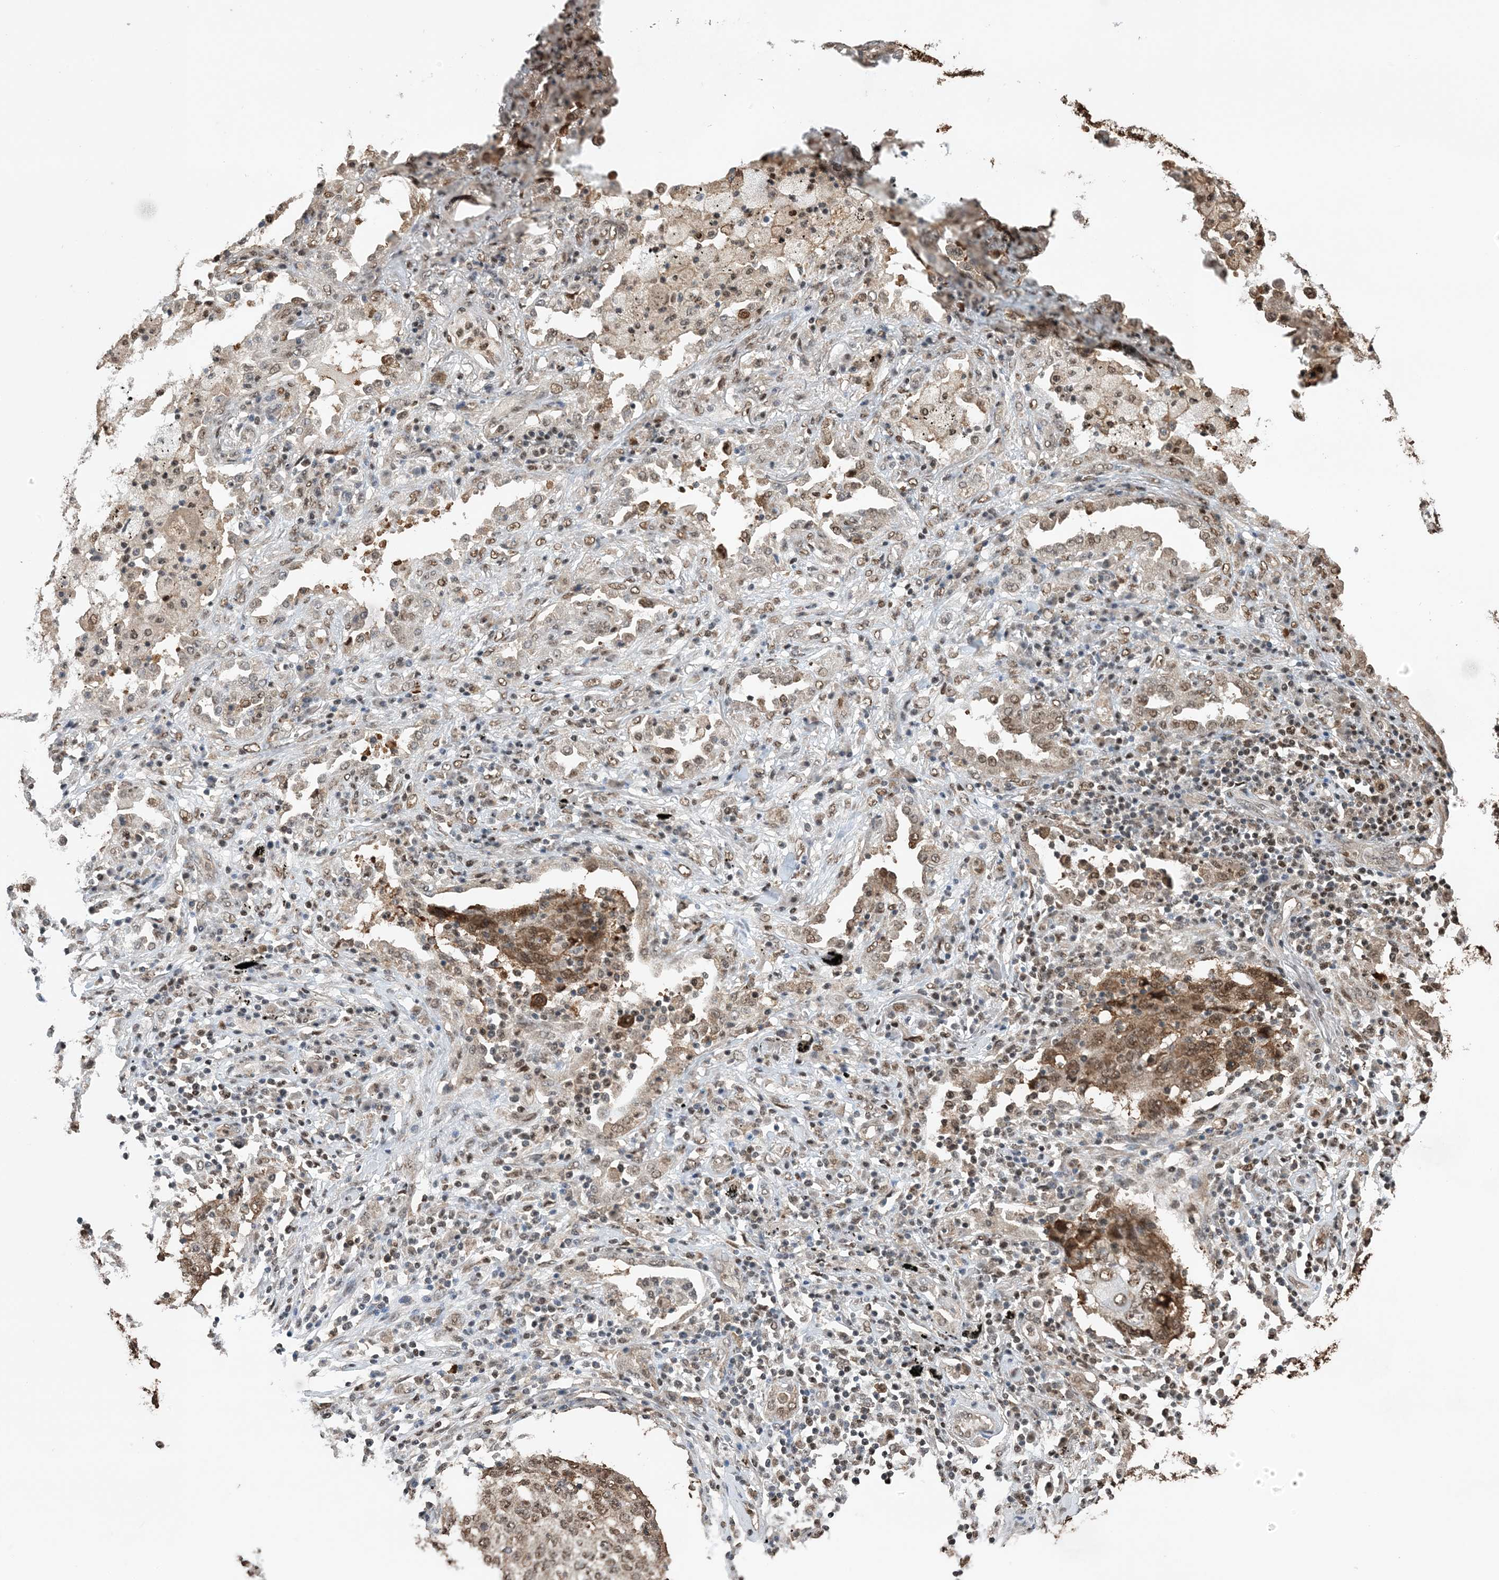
{"staining": {"intensity": "moderate", "quantity": ">75%", "location": "cytoplasmic/membranous,nuclear"}, "tissue": "lung cancer", "cell_type": "Tumor cells", "image_type": "cancer", "snomed": [{"axis": "morphology", "description": "Squamous cell carcinoma, NOS"}, {"axis": "topography", "description": "Lung"}], "caption": "Immunohistochemical staining of lung cancer (squamous cell carcinoma) exhibits medium levels of moderate cytoplasmic/membranous and nuclear protein staining in about >75% of tumor cells. Using DAB (brown) and hematoxylin (blue) stains, captured at high magnification using brightfield microscopy.", "gene": "HSPA1A", "patient": {"sex": "female", "age": 63}}